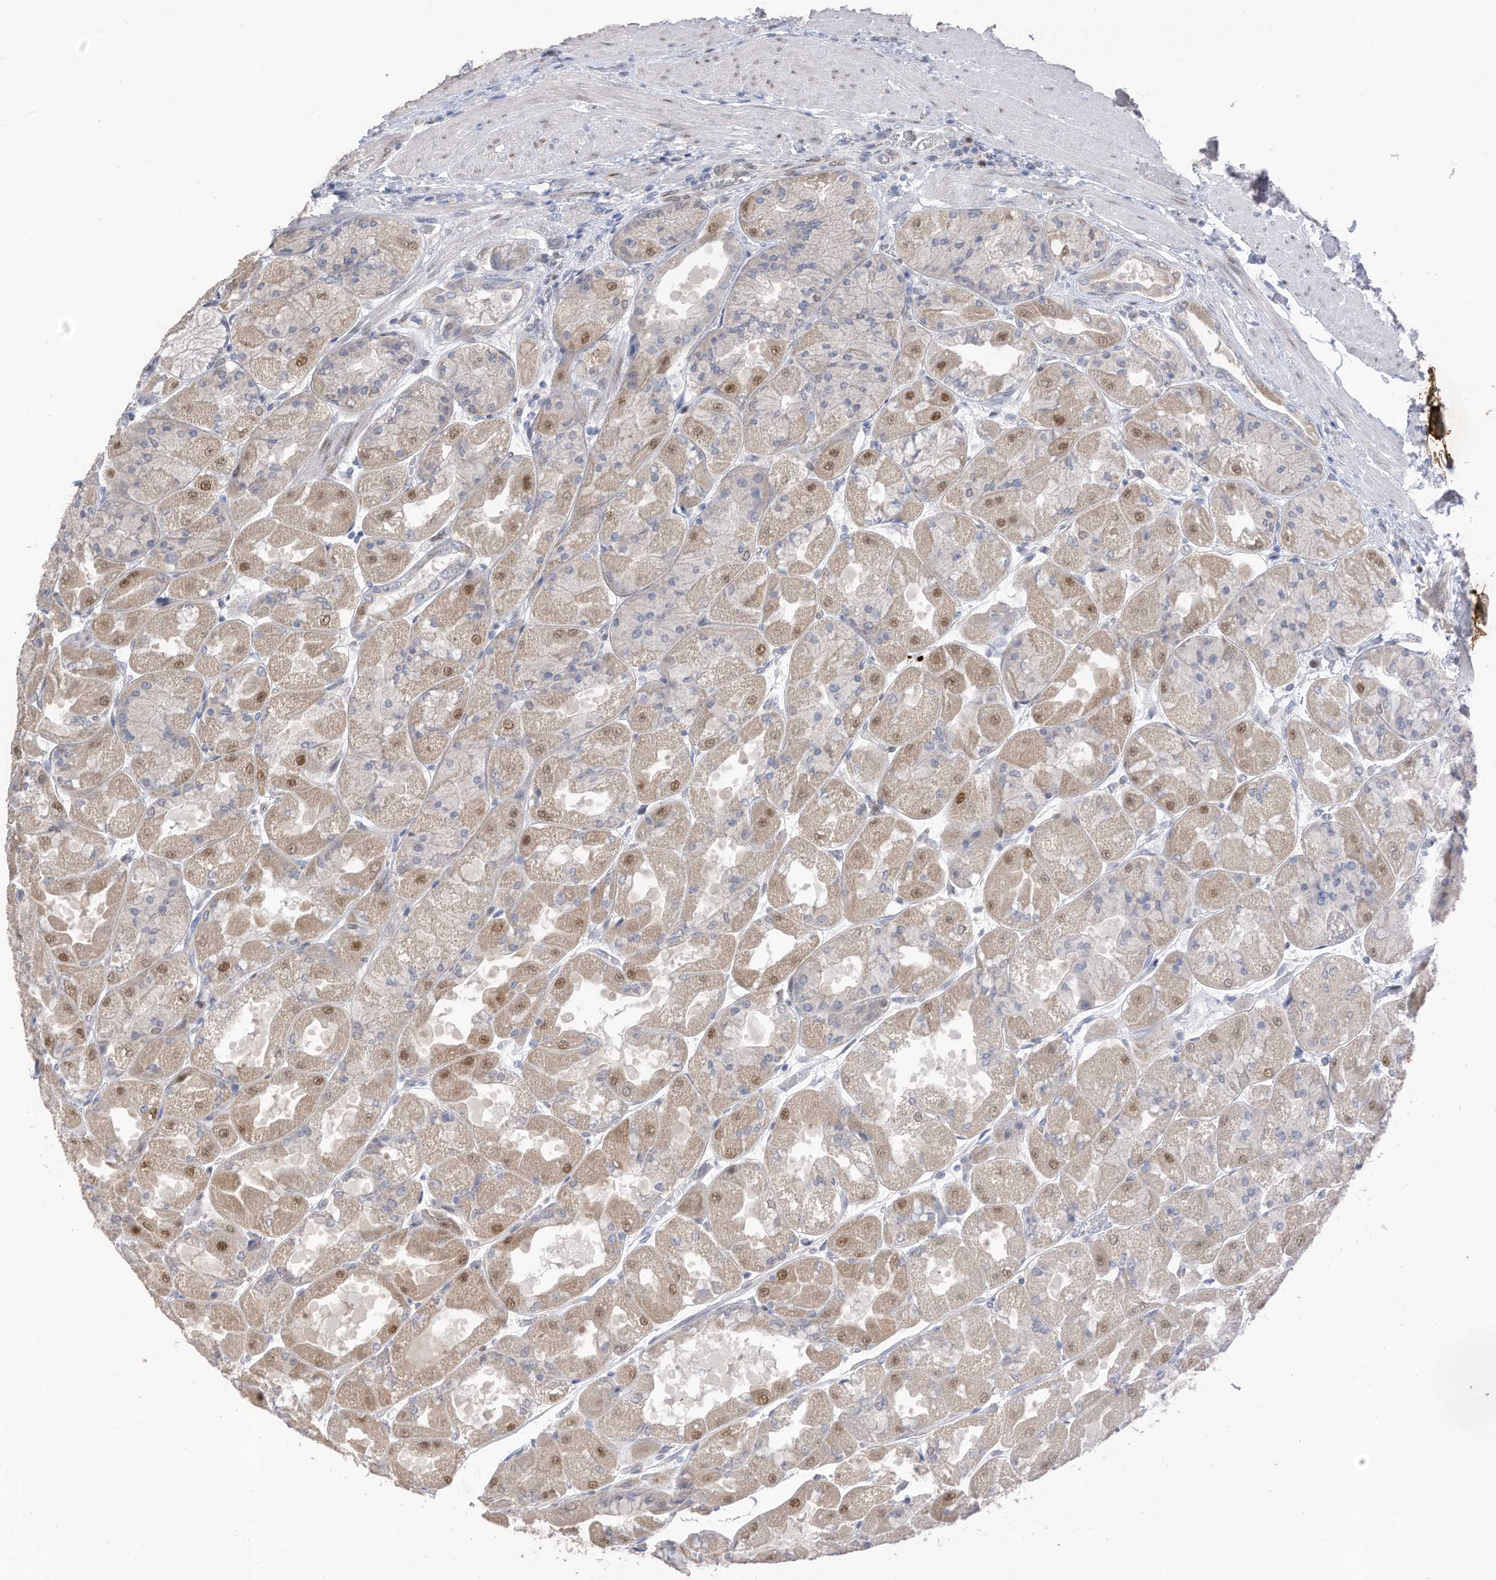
{"staining": {"intensity": "moderate", "quantity": "<25%", "location": "cytoplasmic/membranous,nuclear"}, "tissue": "stomach", "cell_type": "Glandular cells", "image_type": "normal", "snomed": [{"axis": "morphology", "description": "Normal tissue, NOS"}, {"axis": "topography", "description": "Stomach"}], "caption": "Approximately <25% of glandular cells in normal human stomach demonstrate moderate cytoplasmic/membranous,nuclear protein expression as visualized by brown immunohistochemical staining.", "gene": "RABL3", "patient": {"sex": "female", "age": 61}}